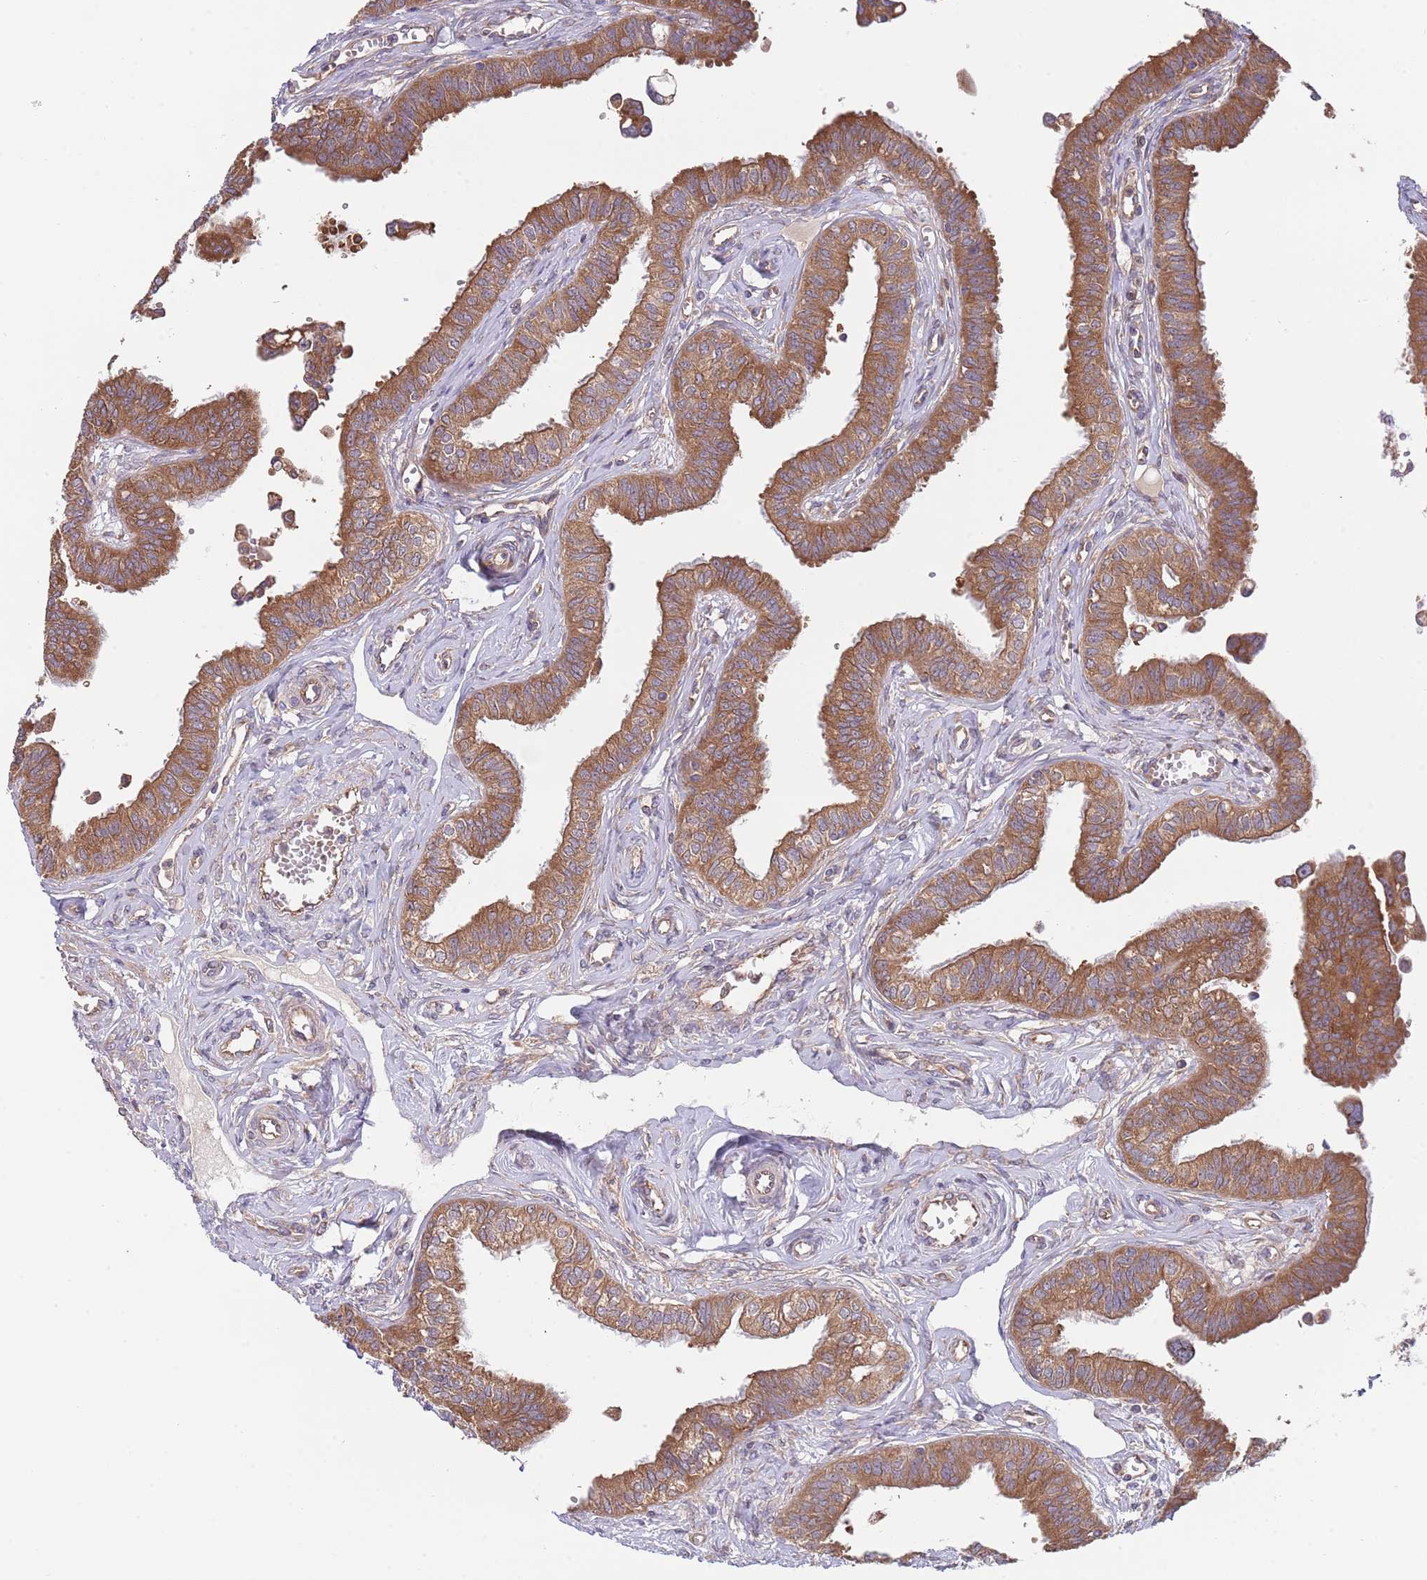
{"staining": {"intensity": "moderate", "quantity": ">75%", "location": "cytoplasmic/membranous"}, "tissue": "fallopian tube", "cell_type": "Glandular cells", "image_type": "normal", "snomed": [{"axis": "morphology", "description": "Normal tissue, NOS"}, {"axis": "morphology", "description": "Carcinoma, NOS"}, {"axis": "topography", "description": "Fallopian tube"}, {"axis": "topography", "description": "Ovary"}], "caption": "Immunohistochemistry (IHC) photomicrograph of benign human fallopian tube stained for a protein (brown), which shows medium levels of moderate cytoplasmic/membranous expression in about >75% of glandular cells.", "gene": "EIF3F", "patient": {"sex": "female", "age": 59}}